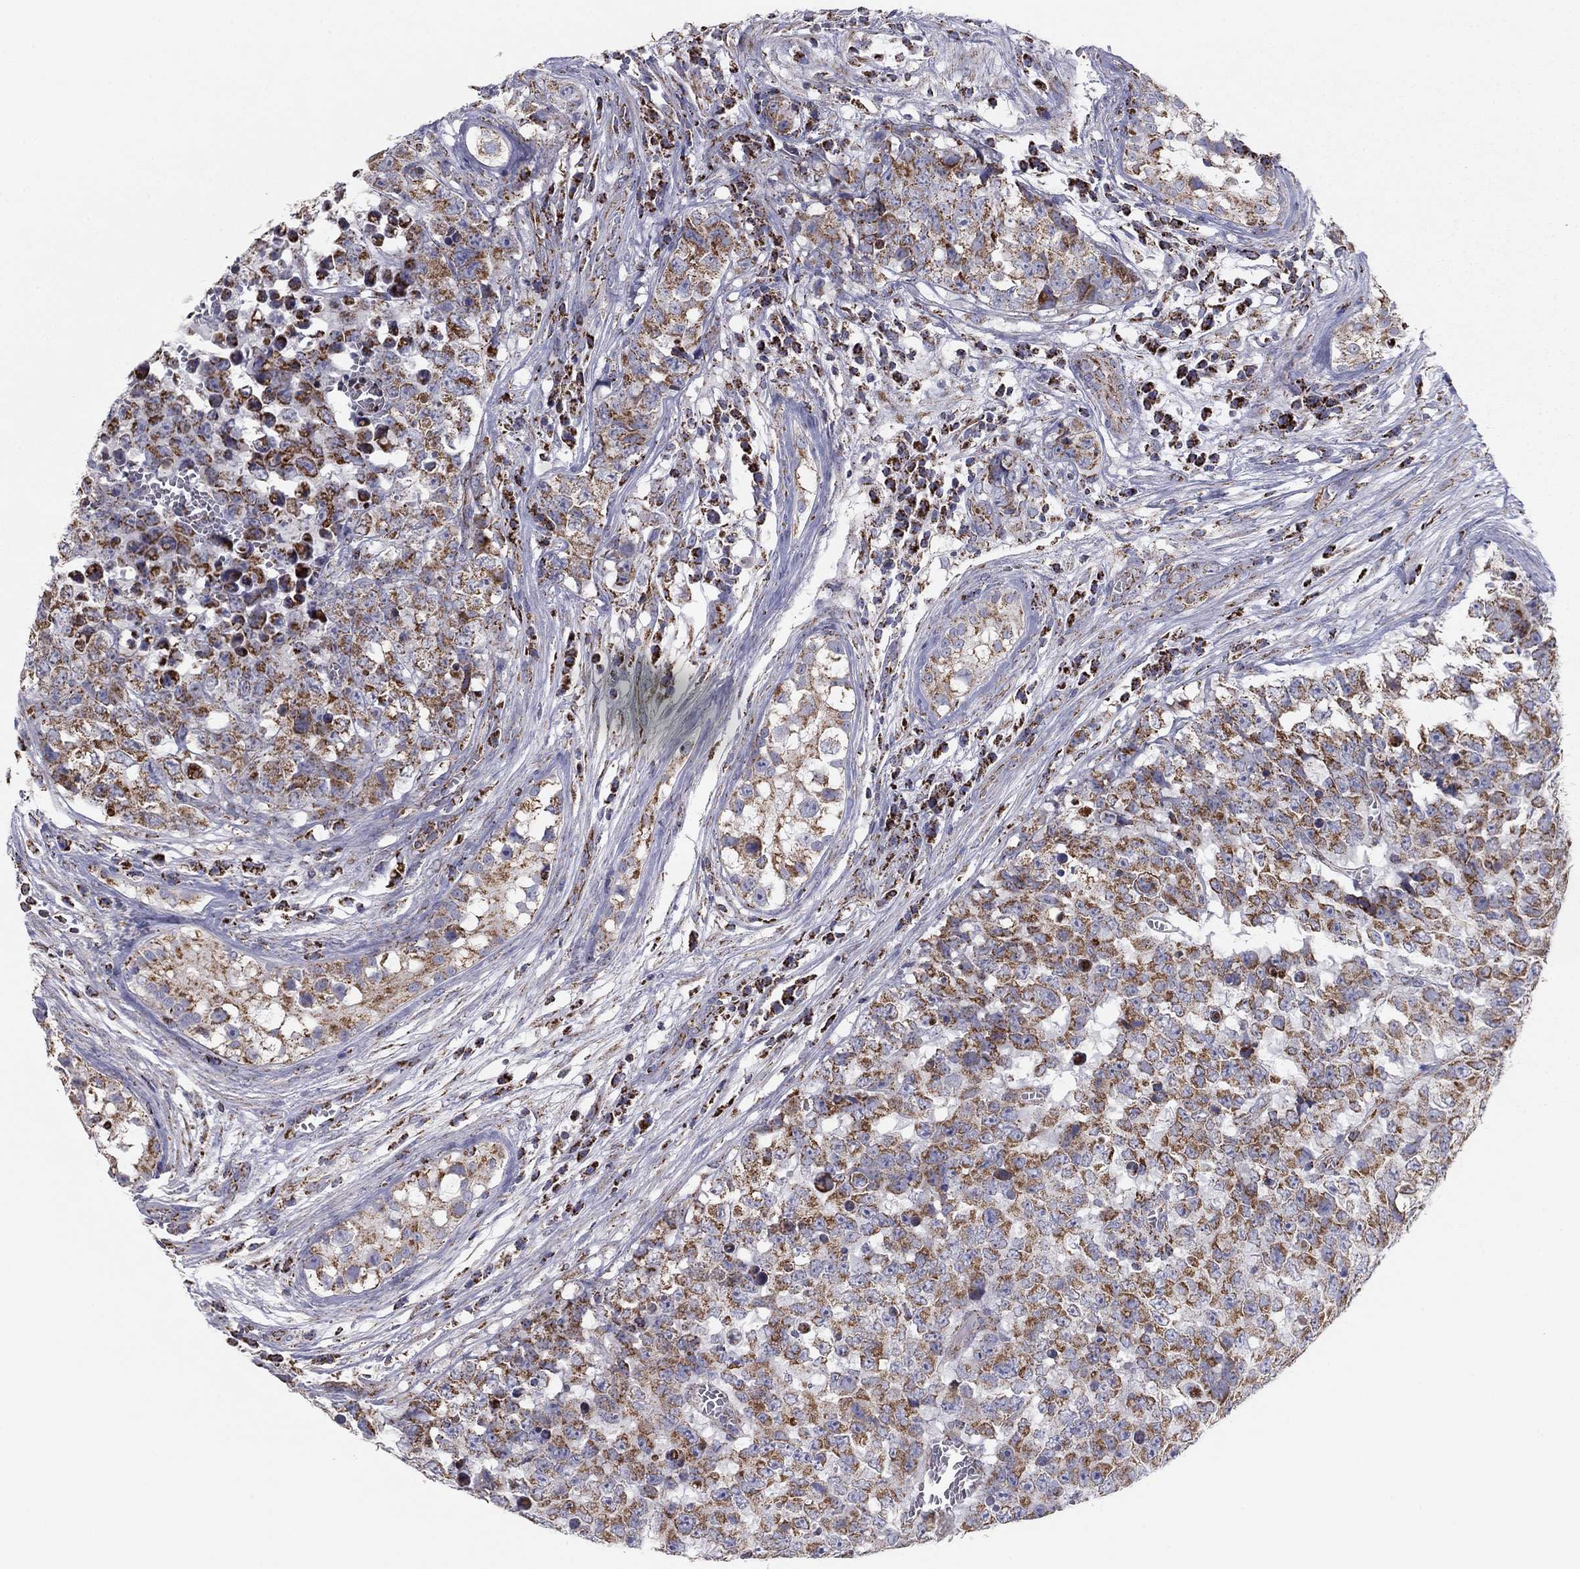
{"staining": {"intensity": "moderate", "quantity": ">75%", "location": "cytoplasmic/membranous"}, "tissue": "testis cancer", "cell_type": "Tumor cells", "image_type": "cancer", "snomed": [{"axis": "morphology", "description": "Carcinoma, Embryonal, NOS"}, {"axis": "topography", "description": "Testis"}], "caption": "Immunohistochemical staining of testis embryonal carcinoma exhibits medium levels of moderate cytoplasmic/membranous protein positivity in approximately >75% of tumor cells.", "gene": "NDUFV1", "patient": {"sex": "male", "age": 23}}